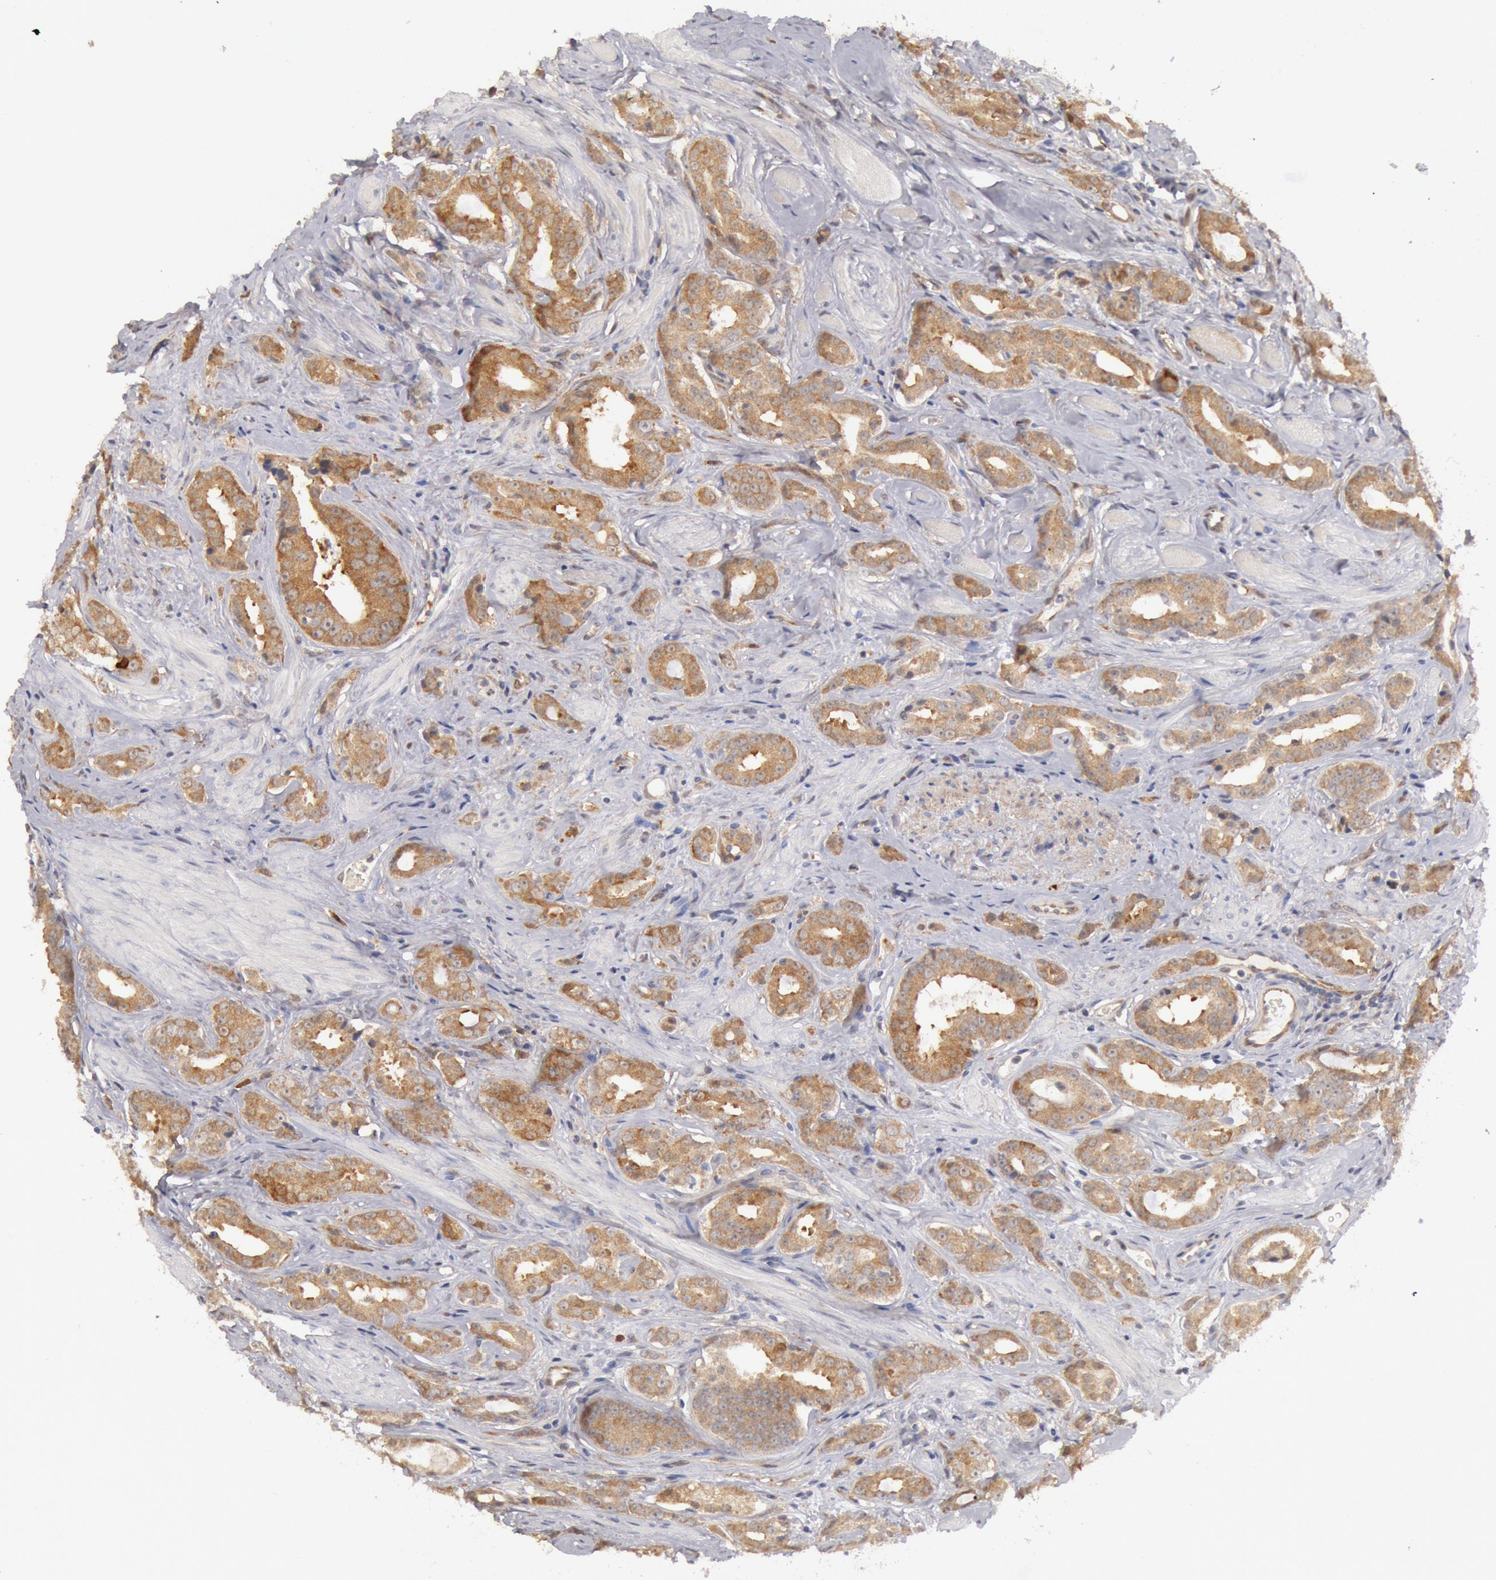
{"staining": {"intensity": "moderate", "quantity": ">75%", "location": "cytoplasmic/membranous"}, "tissue": "prostate cancer", "cell_type": "Tumor cells", "image_type": "cancer", "snomed": [{"axis": "morphology", "description": "Adenocarcinoma, Medium grade"}, {"axis": "topography", "description": "Prostate"}], "caption": "Protein staining demonstrates moderate cytoplasmic/membranous staining in approximately >75% of tumor cells in prostate cancer. The staining is performed using DAB (3,3'-diaminobenzidine) brown chromogen to label protein expression. The nuclei are counter-stained blue using hematoxylin.", "gene": "DNAJA1", "patient": {"sex": "male", "age": 53}}